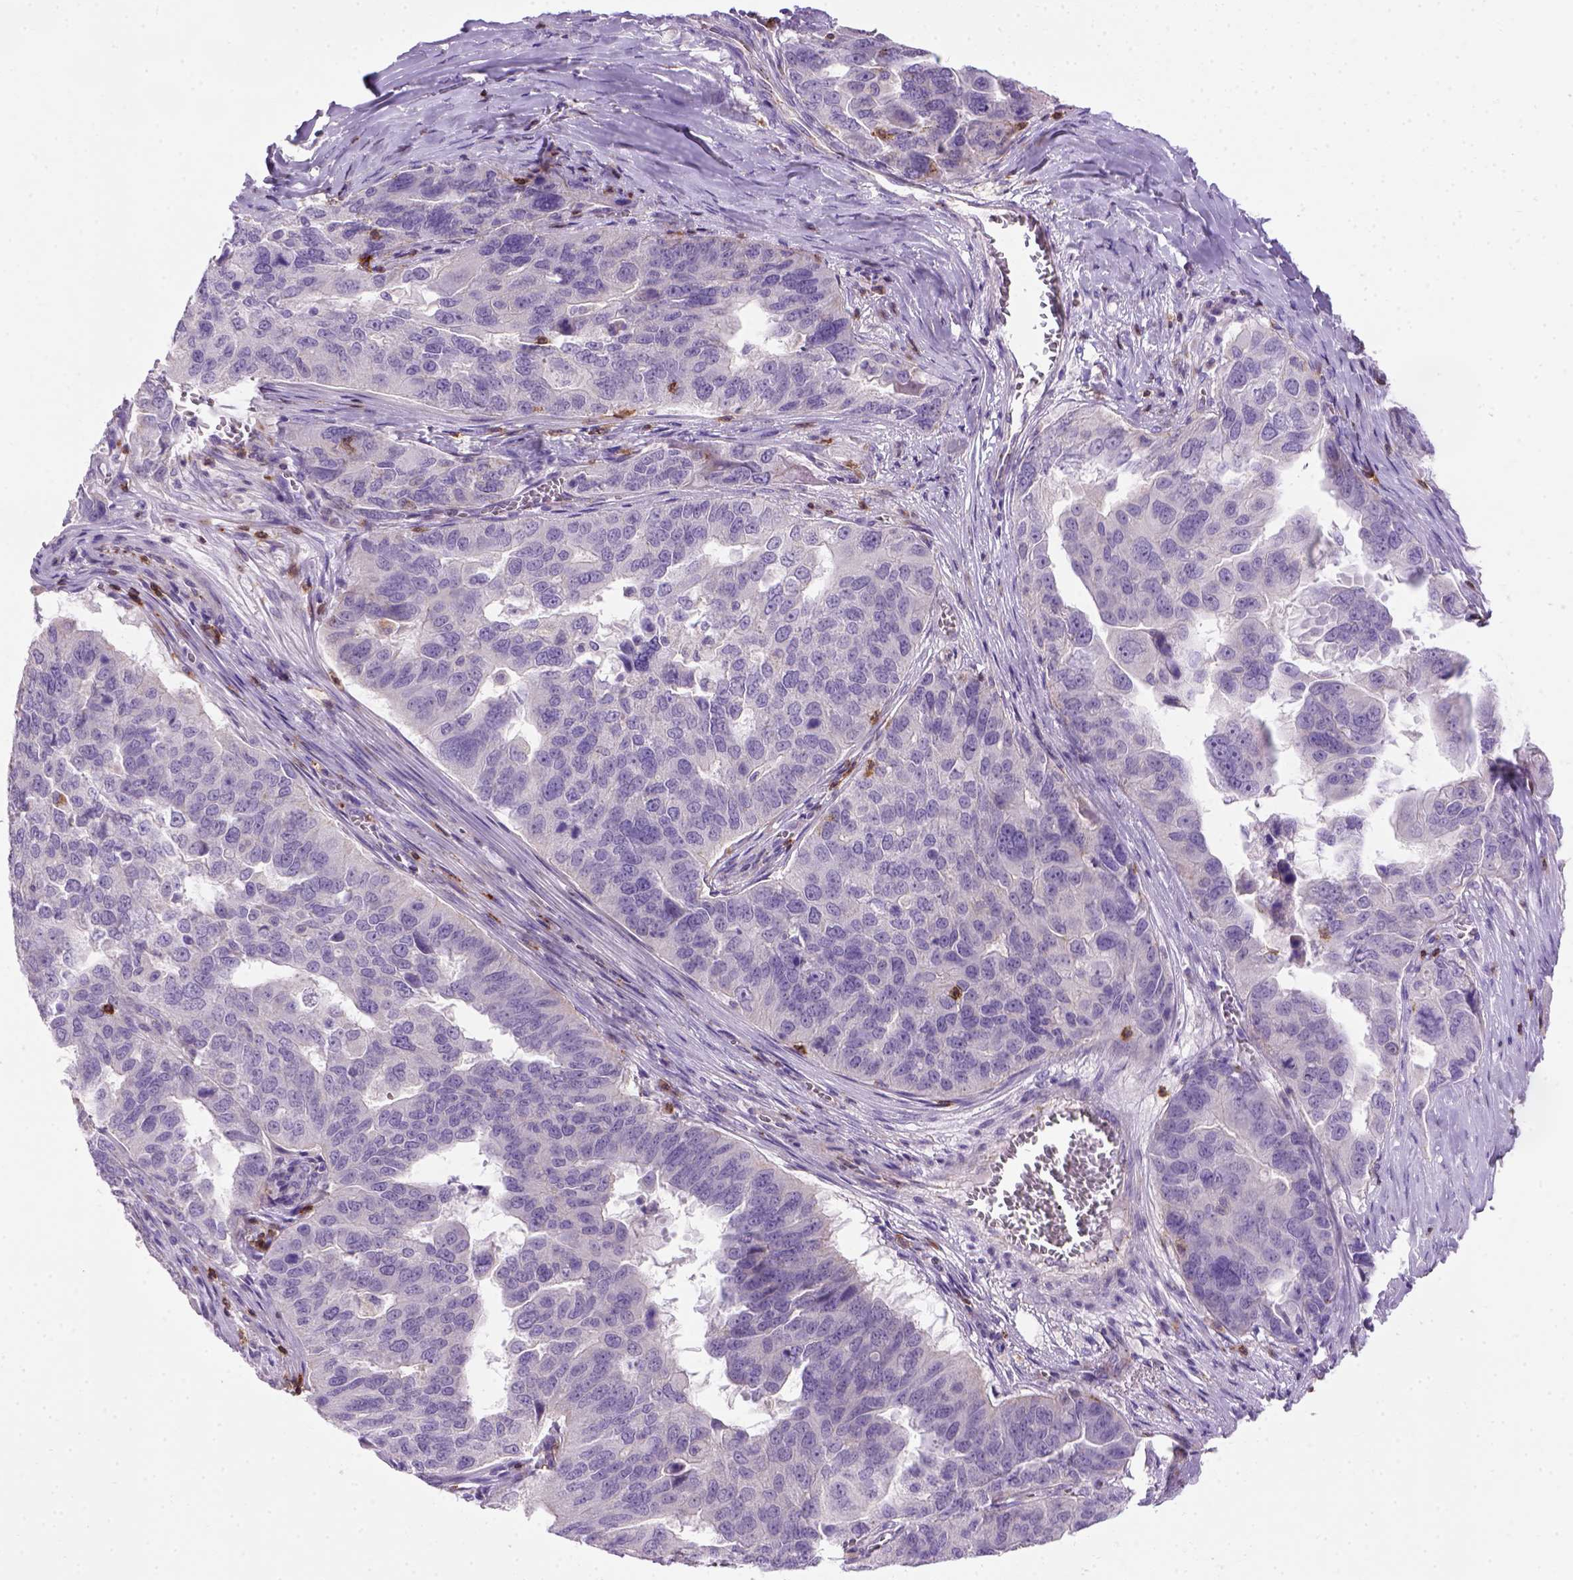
{"staining": {"intensity": "negative", "quantity": "none", "location": "none"}, "tissue": "ovarian cancer", "cell_type": "Tumor cells", "image_type": "cancer", "snomed": [{"axis": "morphology", "description": "Carcinoma, endometroid"}, {"axis": "topography", "description": "Soft tissue"}, {"axis": "topography", "description": "Ovary"}], "caption": "Endometroid carcinoma (ovarian) was stained to show a protein in brown. There is no significant expression in tumor cells.", "gene": "CD3E", "patient": {"sex": "female", "age": 52}}